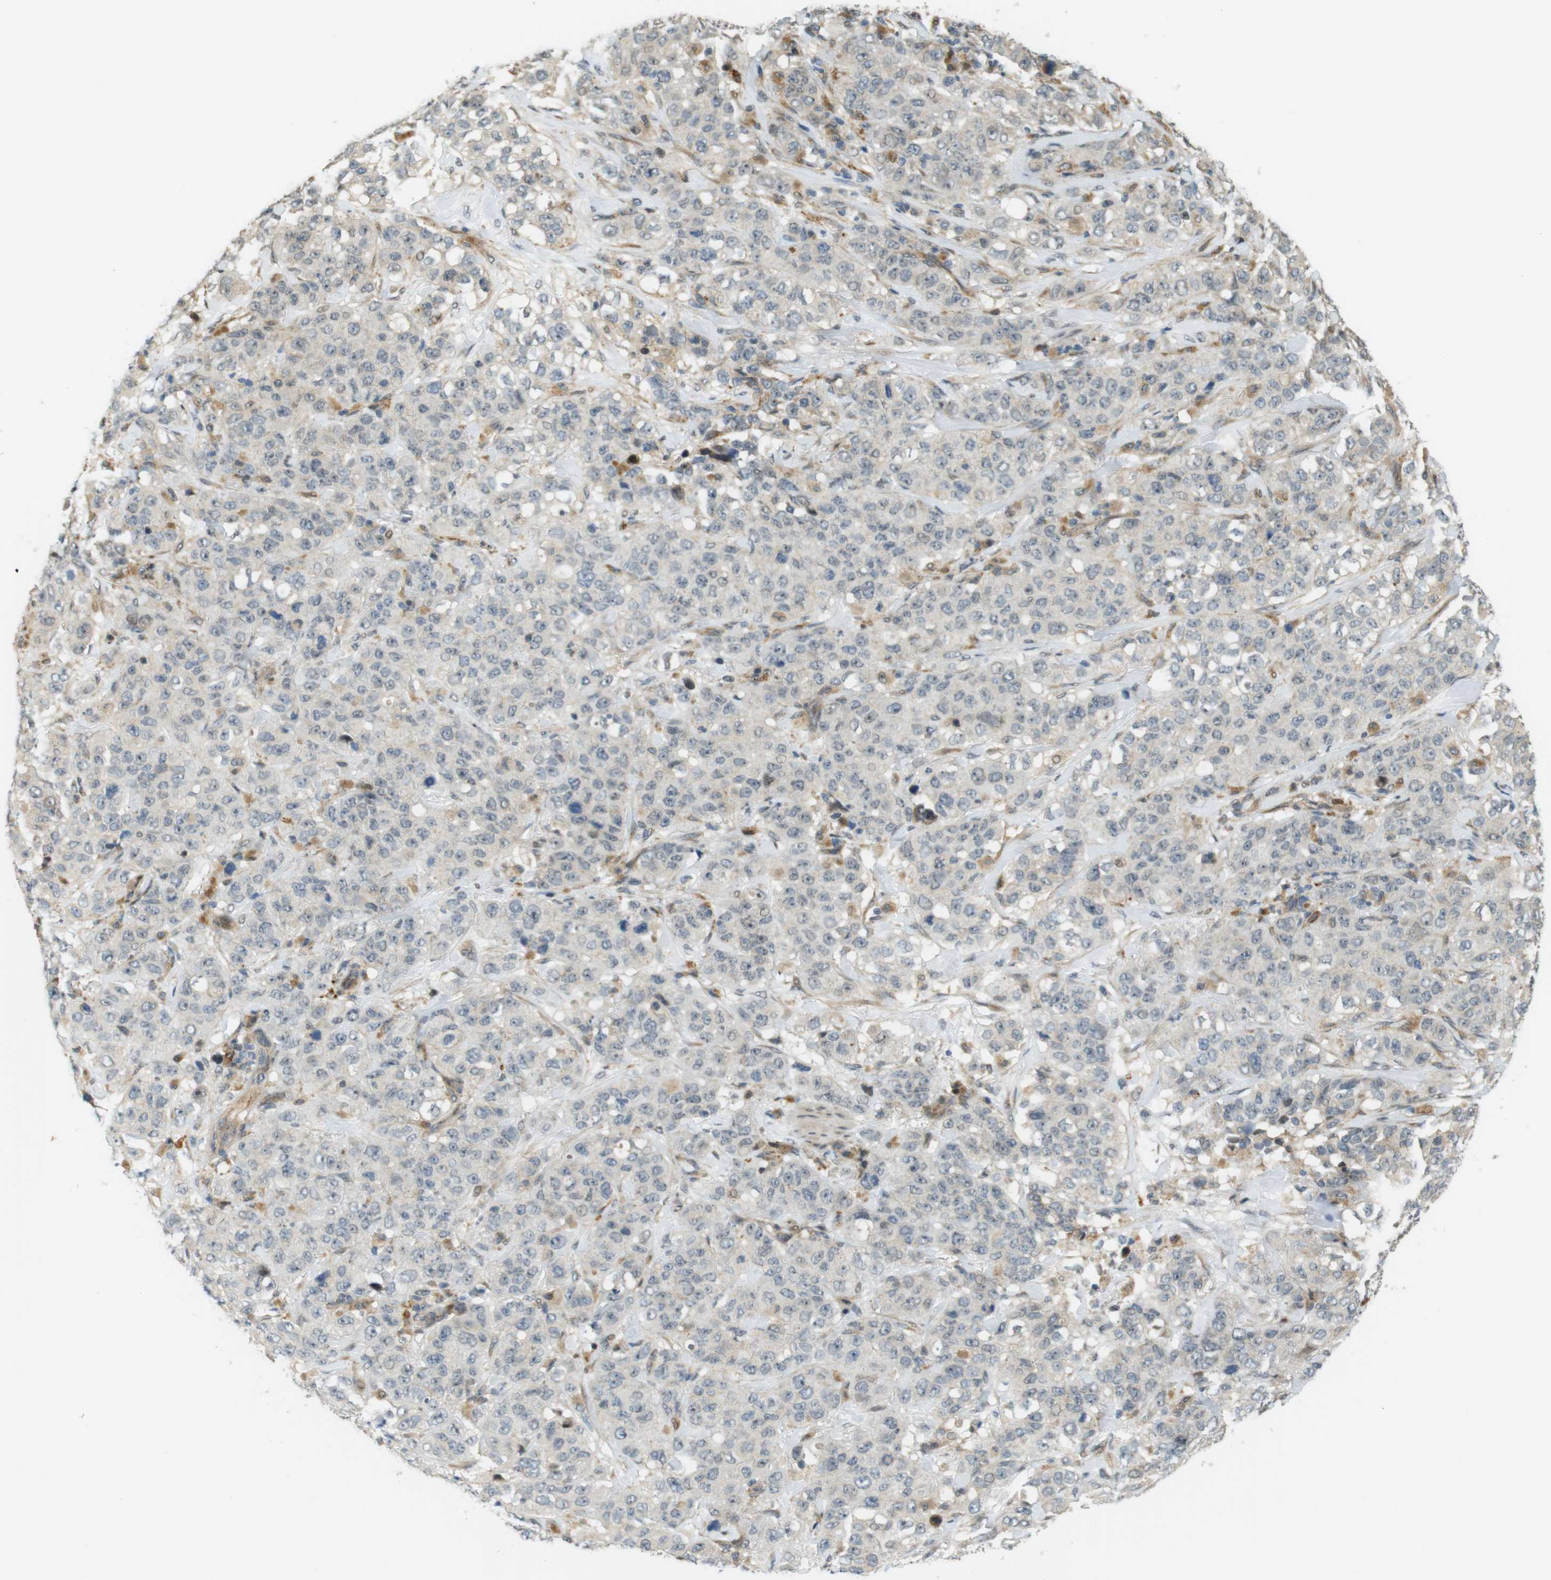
{"staining": {"intensity": "negative", "quantity": "none", "location": "none"}, "tissue": "stomach cancer", "cell_type": "Tumor cells", "image_type": "cancer", "snomed": [{"axis": "morphology", "description": "Adenocarcinoma, NOS"}, {"axis": "topography", "description": "Stomach"}], "caption": "Immunohistochemistry micrograph of human stomach adenocarcinoma stained for a protein (brown), which demonstrates no expression in tumor cells.", "gene": "TSPAN9", "patient": {"sex": "male", "age": 48}}